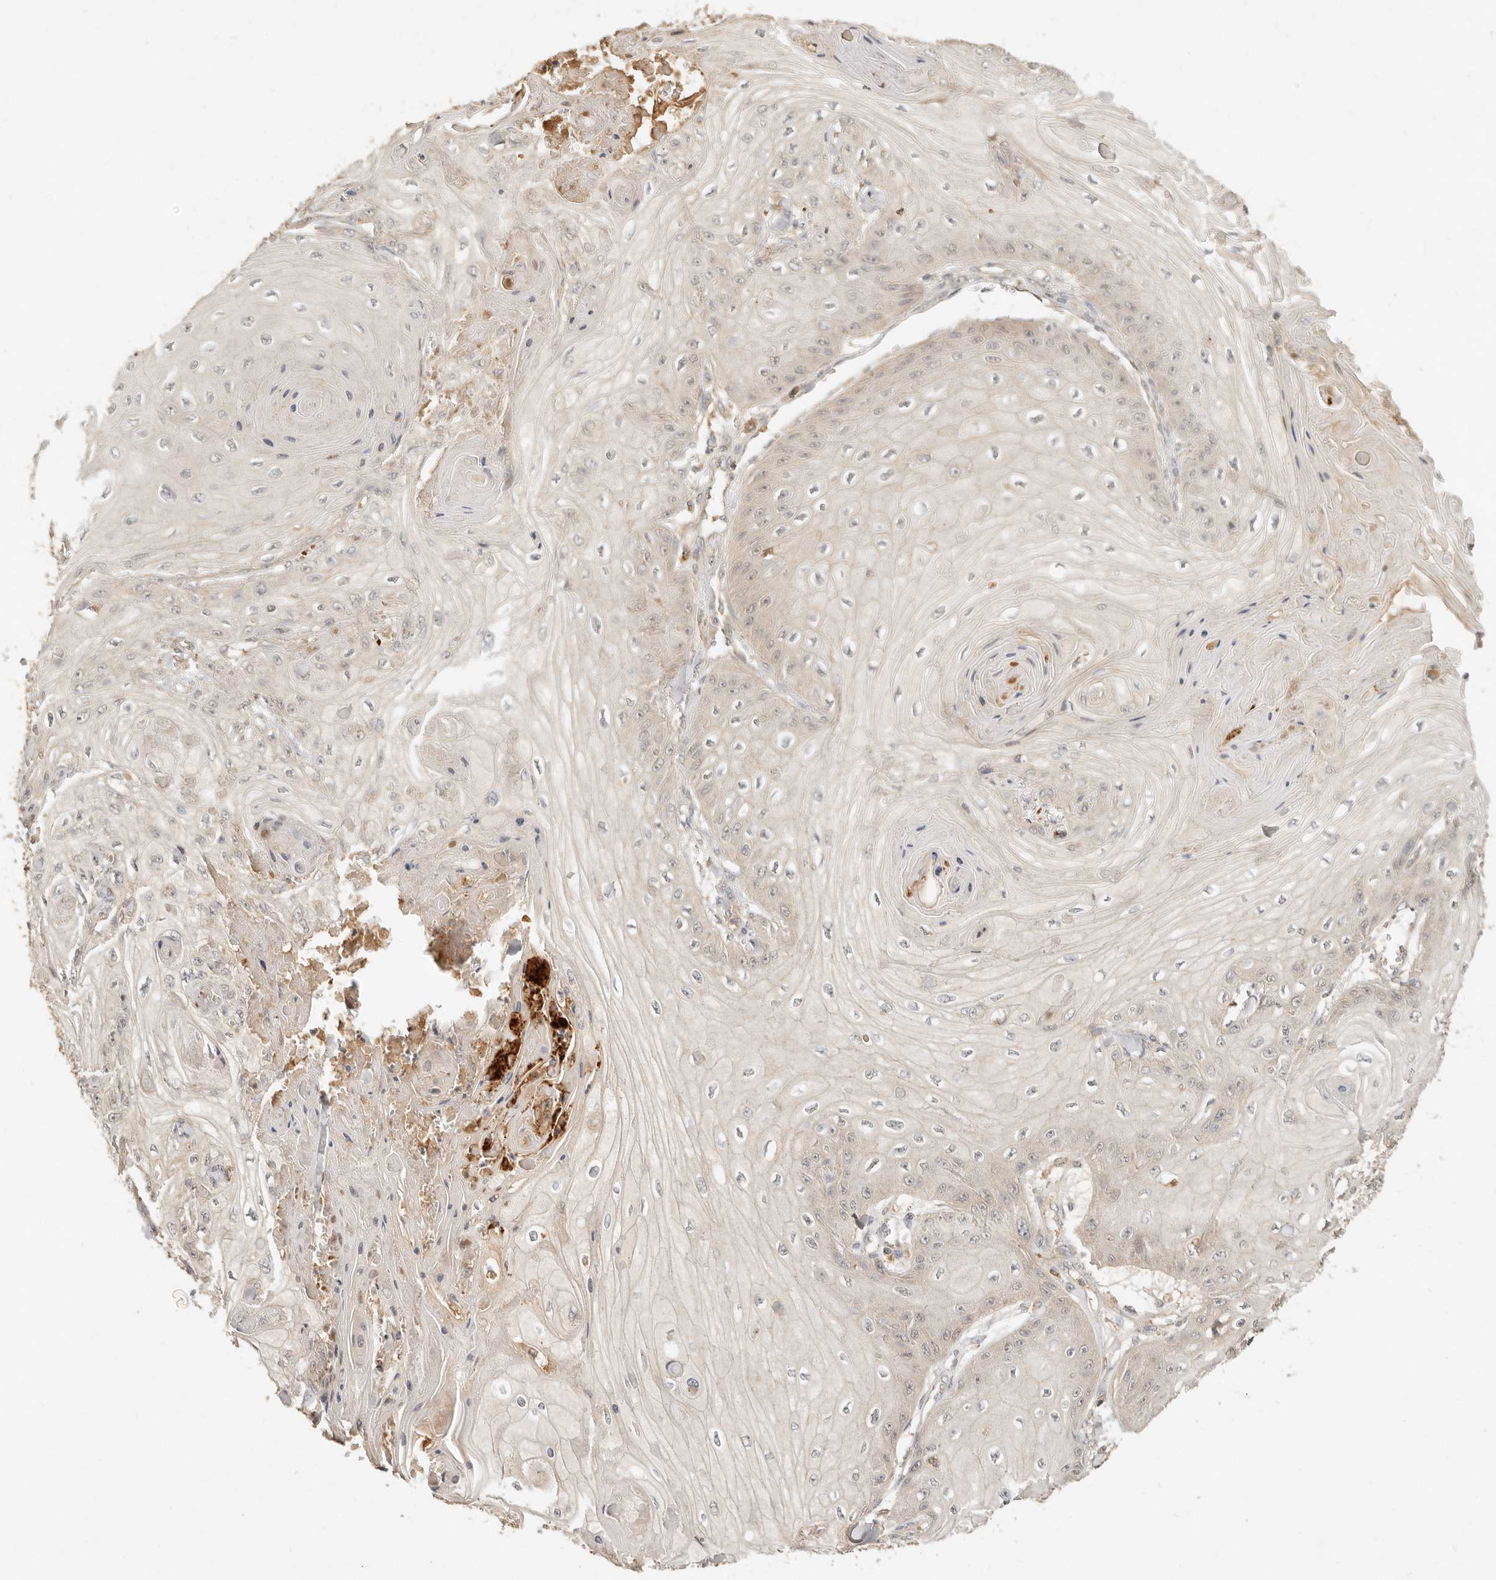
{"staining": {"intensity": "weak", "quantity": "<25%", "location": "cytoplasmic/membranous"}, "tissue": "skin cancer", "cell_type": "Tumor cells", "image_type": "cancer", "snomed": [{"axis": "morphology", "description": "Squamous cell carcinoma, NOS"}, {"axis": "topography", "description": "Skin"}], "caption": "This is an immunohistochemistry (IHC) image of skin squamous cell carcinoma. There is no staining in tumor cells.", "gene": "FREM2", "patient": {"sex": "male", "age": 74}}